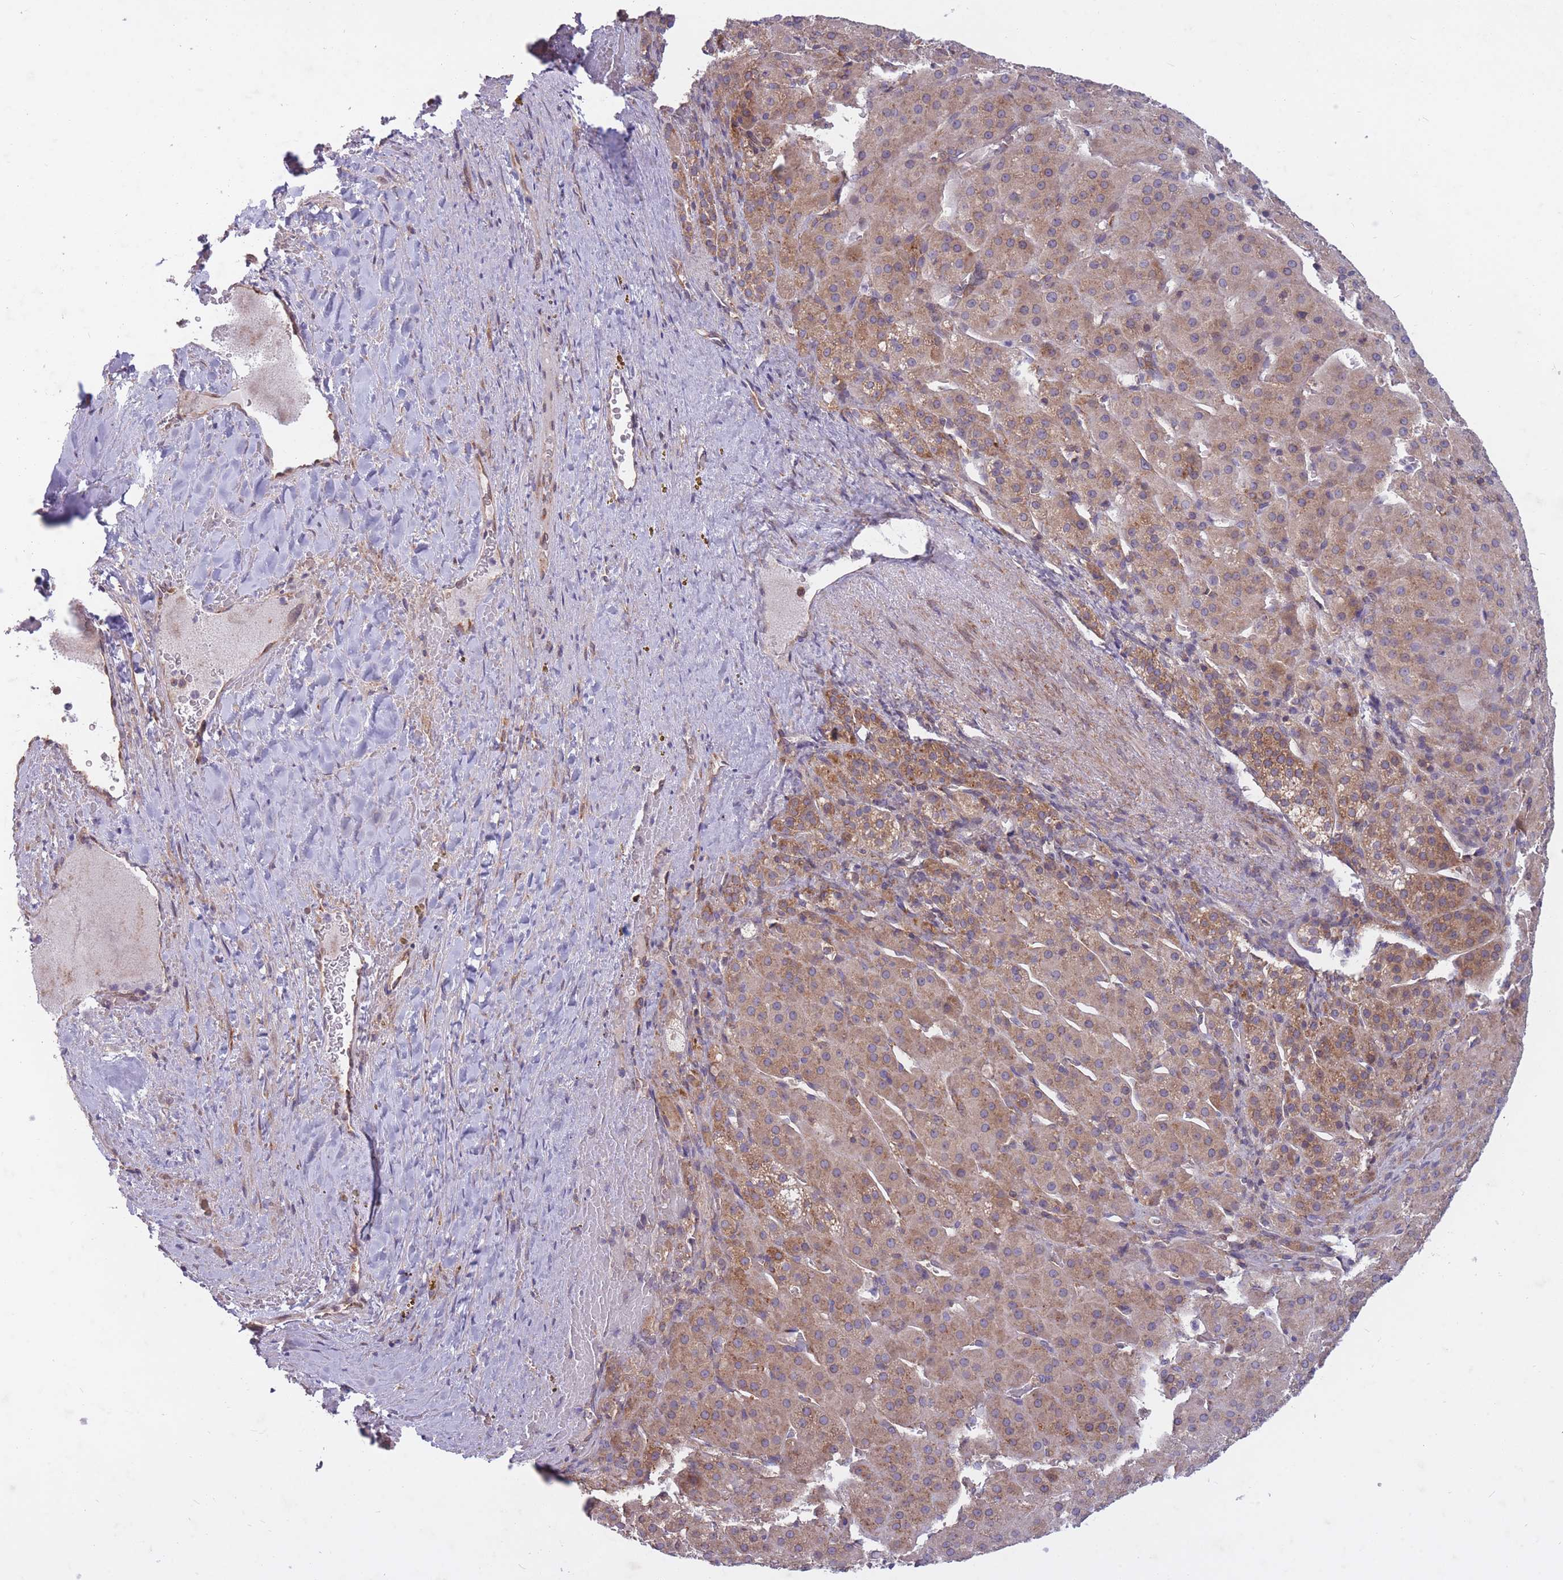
{"staining": {"intensity": "moderate", "quantity": "25%-75%", "location": "cytoplasmic/membranous"}, "tissue": "adrenal gland", "cell_type": "Glandular cells", "image_type": "normal", "snomed": [{"axis": "morphology", "description": "Normal tissue, NOS"}, {"axis": "topography", "description": "Adrenal gland"}], "caption": "Immunohistochemical staining of normal human adrenal gland shows moderate cytoplasmic/membranous protein expression in approximately 25%-75% of glandular cells. (DAB (3,3'-diaminobenzidine) = brown stain, brightfield microscopy at high magnification).", "gene": "CCDC124", "patient": {"sex": "female", "age": 41}}